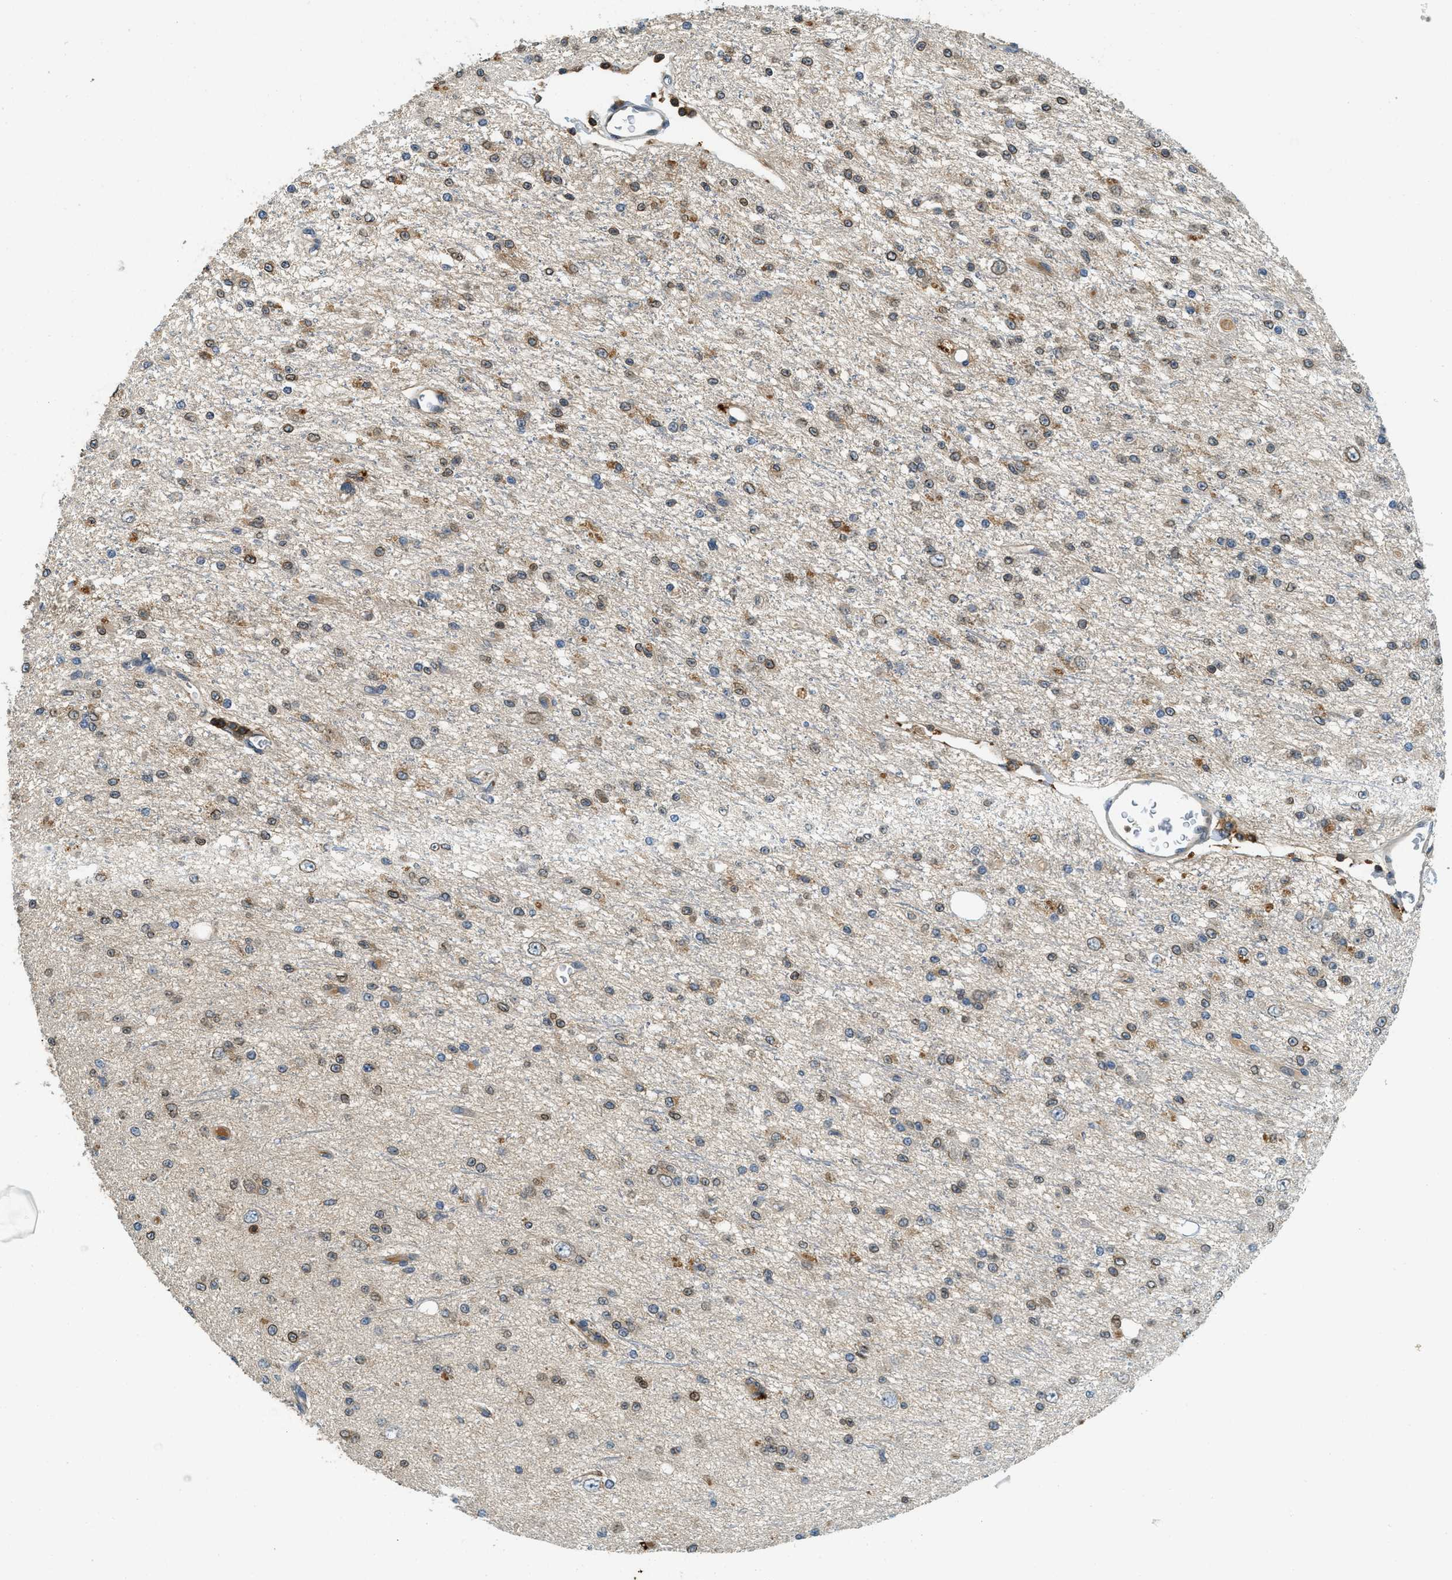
{"staining": {"intensity": "moderate", "quantity": "25%-75%", "location": "cytoplasmic/membranous,nuclear"}, "tissue": "glioma", "cell_type": "Tumor cells", "image_type": "cancer", "snomed": [{"axis": "morphology", "description": "Glioma, malignant, Low grade"}, {"axis": "topography", "description": "Brain"}], "caption": "Approximately 25%-75% of tumor cells in glioma display moderate cytoplasmic/membranous and nuclear protein staining as visualized by brown immunohistochemical staining.", "gene": "GMPPB", "patient": {"sex": "male", "age": 38}}